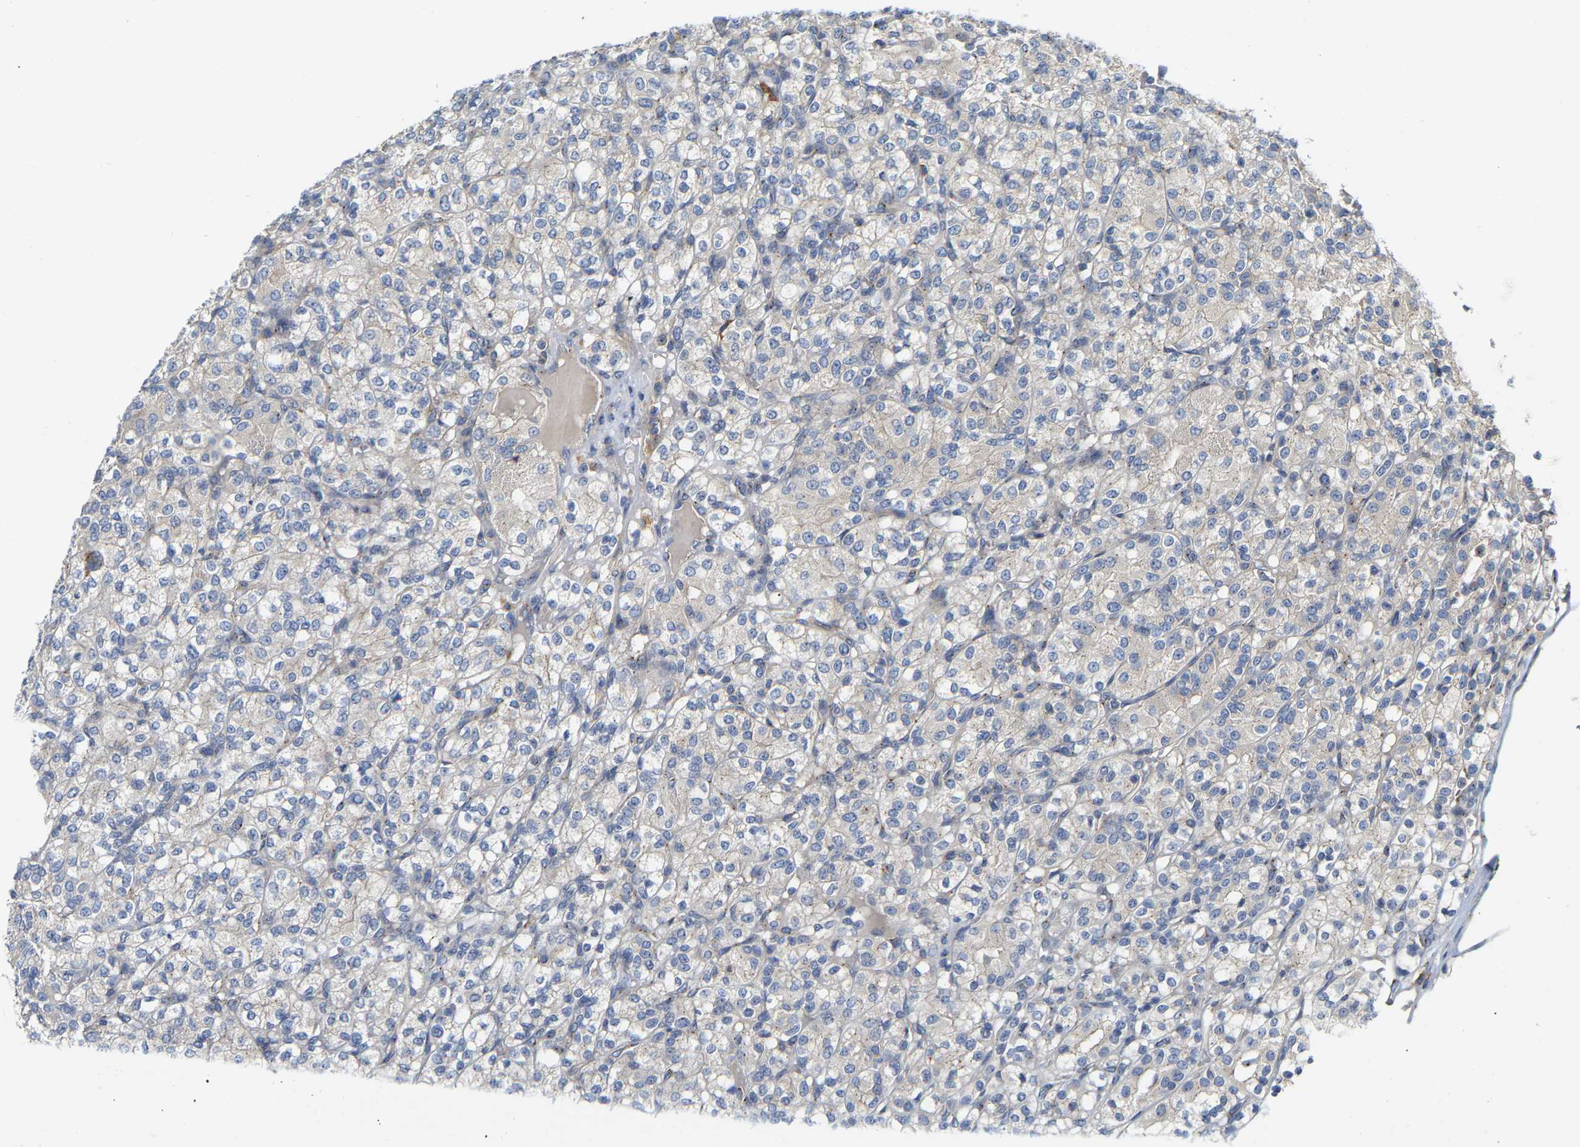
{"staining": {"intensity": "negative", "quantity": "none", "location": "none"}, "tissue": "renal cancer", "cell_type": "Tumor cells", "image_type": "cancer", "snomed": [{"axis": "morphology", "description": "Adenocarcinoma, NOS"}, {"axis": "topography", "description": "Kidney"}], "caption": "Immunohistochemistry of renal cancer (adenocarcinoma) exhibits no expression in tumor cells.", "gene": "PCNT", "patient": {"sex": "male", "age": 77}}